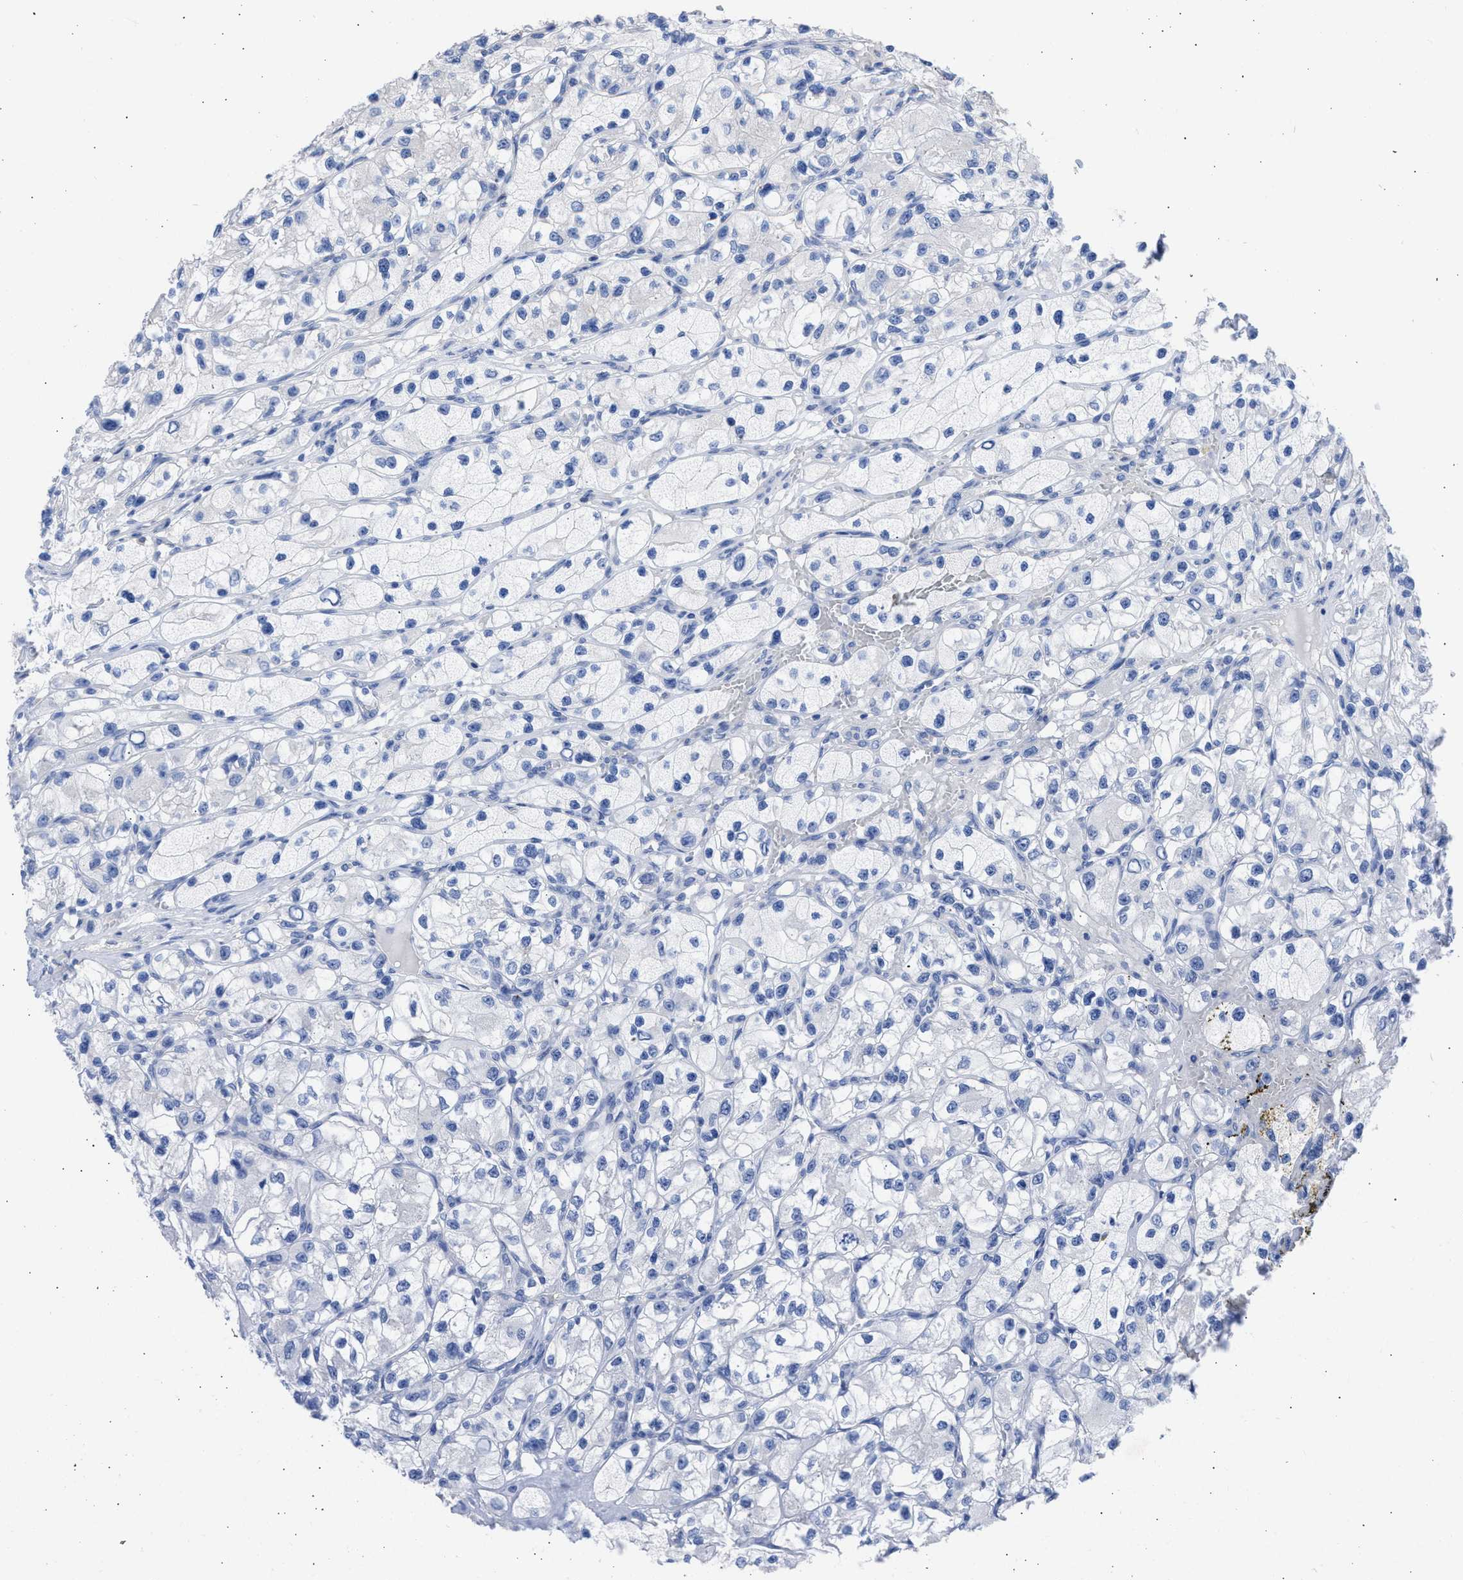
{"staining": {"intensity": "negative", "quantity": "none", "location": "none"}, "tissue": "renal cancer", "cell_type": "Tumor cells", "image_type": "cancer", "snomed": [{"axis": "morphology", "description": "Adenocarcinoma, NOS"}, {"axis": "topography", "description": "Kidney"}], "caption": "DAB (3,3'-diaminobenzidine) immunohistochemical staining of renal adenocarcinoma exhibits no significant expression in tumor cells. (Immunohistochemistry, brightfield microscopy, high magnification).", "gene": "RSPH1", "patient": {"sex": "female", "age": 57}}